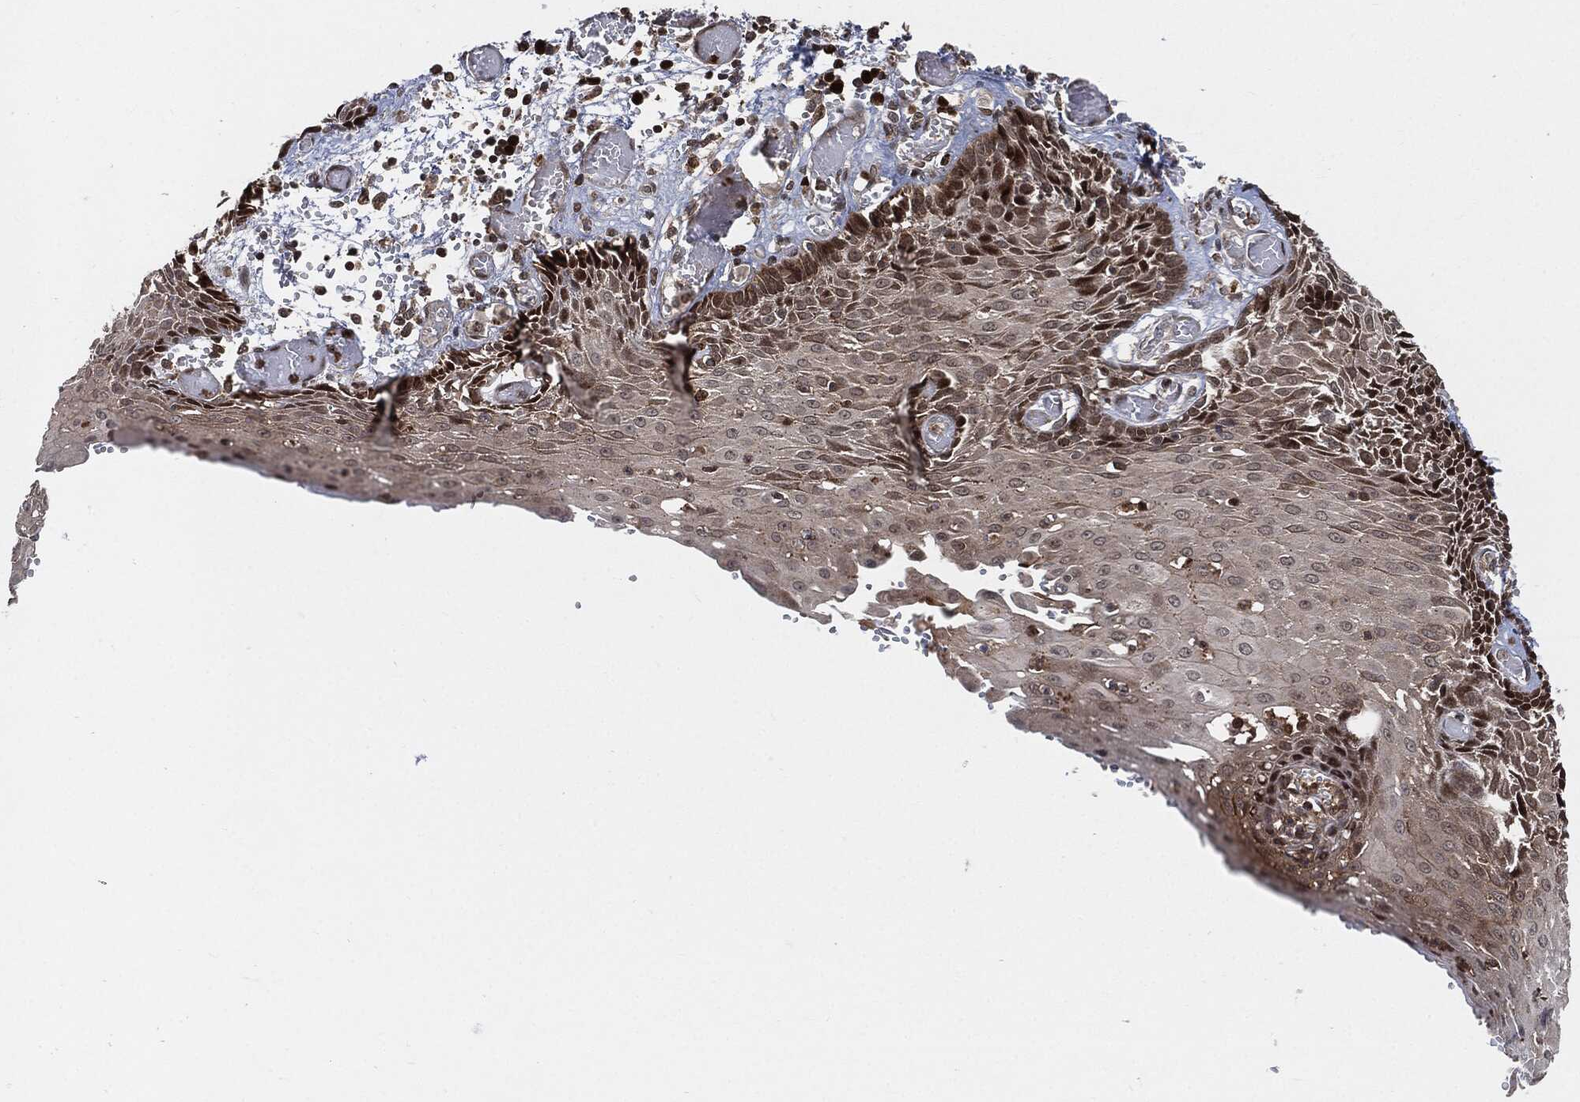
{"staining": {"intensity": "moderate", "quantity": "25%-75%", "location": "cytoplasmic/membranous,nuclear"}, "tissue": "esophagus", "cell_type": "Squamous epithelial cells", "image_type": "normal", "snomed": [{"axis": "morphology", "description": "Normal tissue, NOS"}, {"axis": "topography", "description": "Esophagus"}], "caption": "IHC image of unremarkable esophagus: human esophagus stained using immunohistochemistry (IHC) shows medium levels of moderate protein expression localized specifically in the cytoplasmic/membranous,nuclear of squamous epithelial cells, appearing as a cytoplasmic/membranous,nuclear brown color.", "gene": "CUTA", "patient": {"sex": "male", "age": 58}}